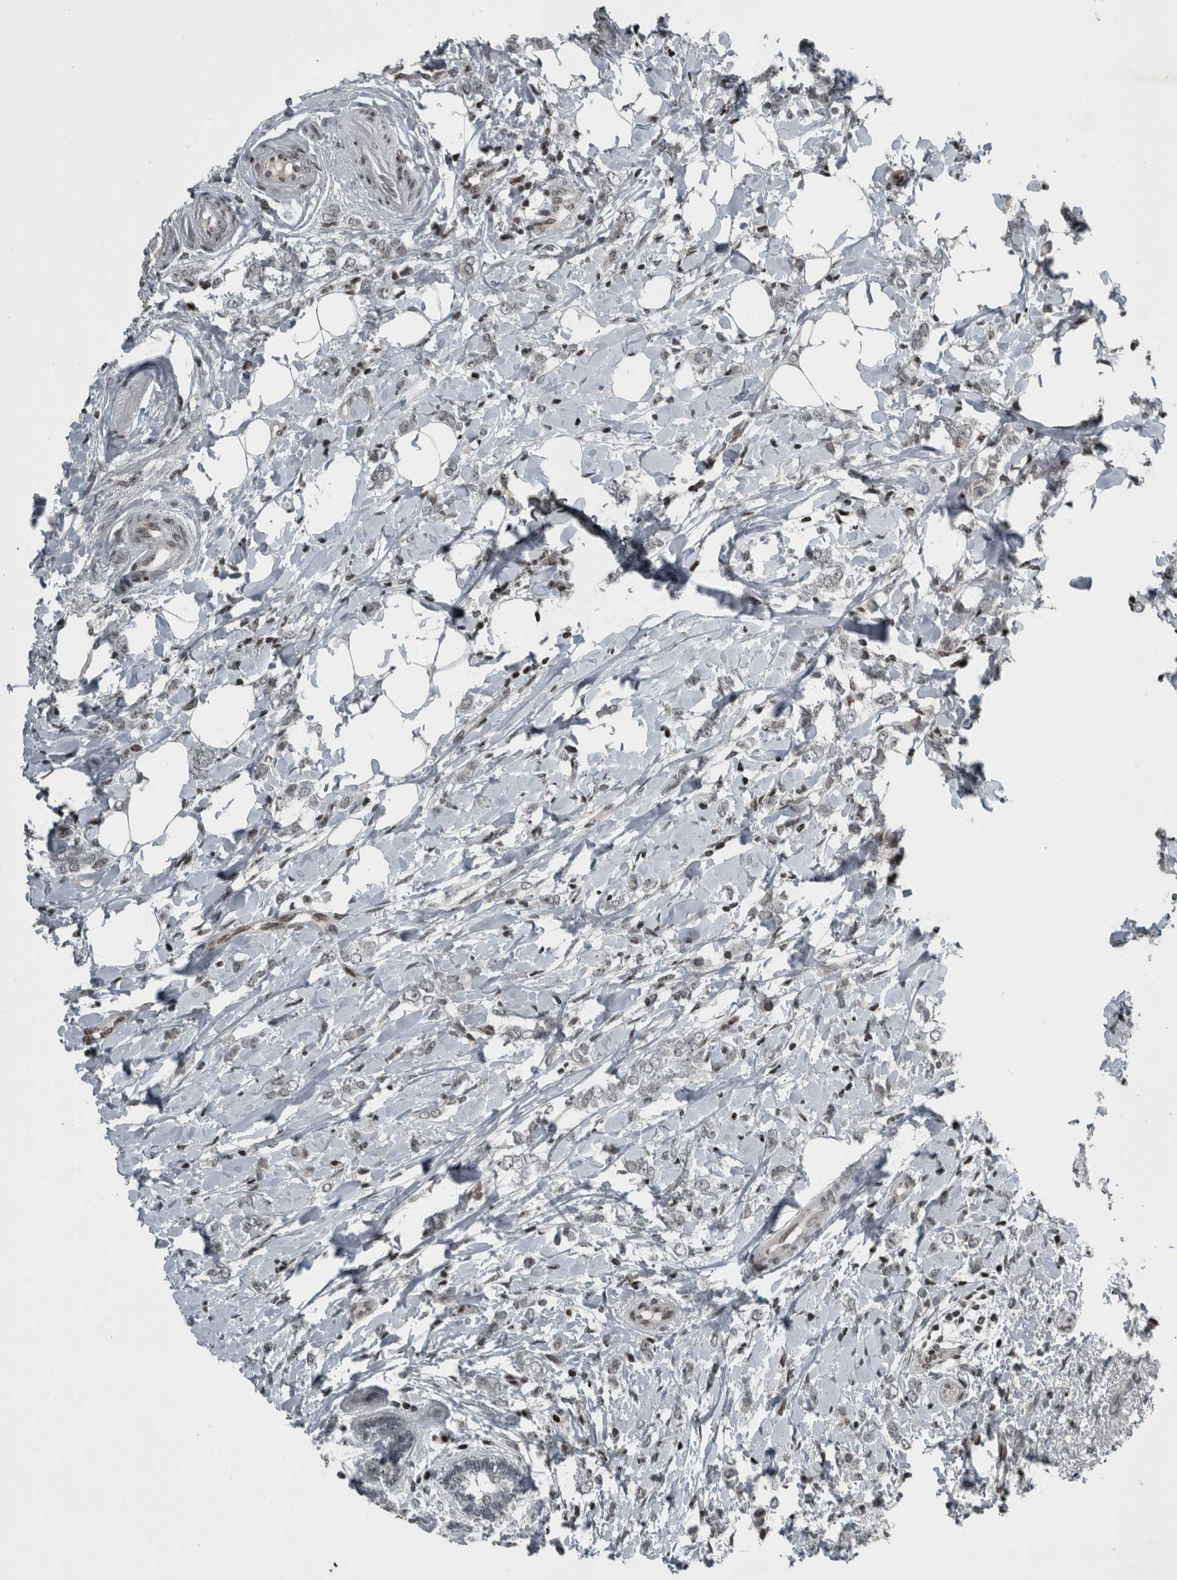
{"staining": {"intensity": "weak", "quantity": "<25%", "location": "nuclear"}, "tissue": "breast cancer", "cell_type": "Tumor cells", "image_type": "cancer", "snomed": [{"axis": "morphology", "description": "Normal tissue, NOS"}, {"axis": "morphology", "description": "Lobular carcinoma"}, {"axis": "topography", "description": "Breast"}], "caption": "Micrograph shows no significant protein positivity in tumor cells of breast cancer. (Stains: DAB (3,3'-diaminobenzidine) immunohistochemistry (IHC) with hematoxylin counter stain, Microscopy: brightfield microscopy at high magnification).", "gene": "UNC50", "patient": {"sex": "female", "age": 47}}